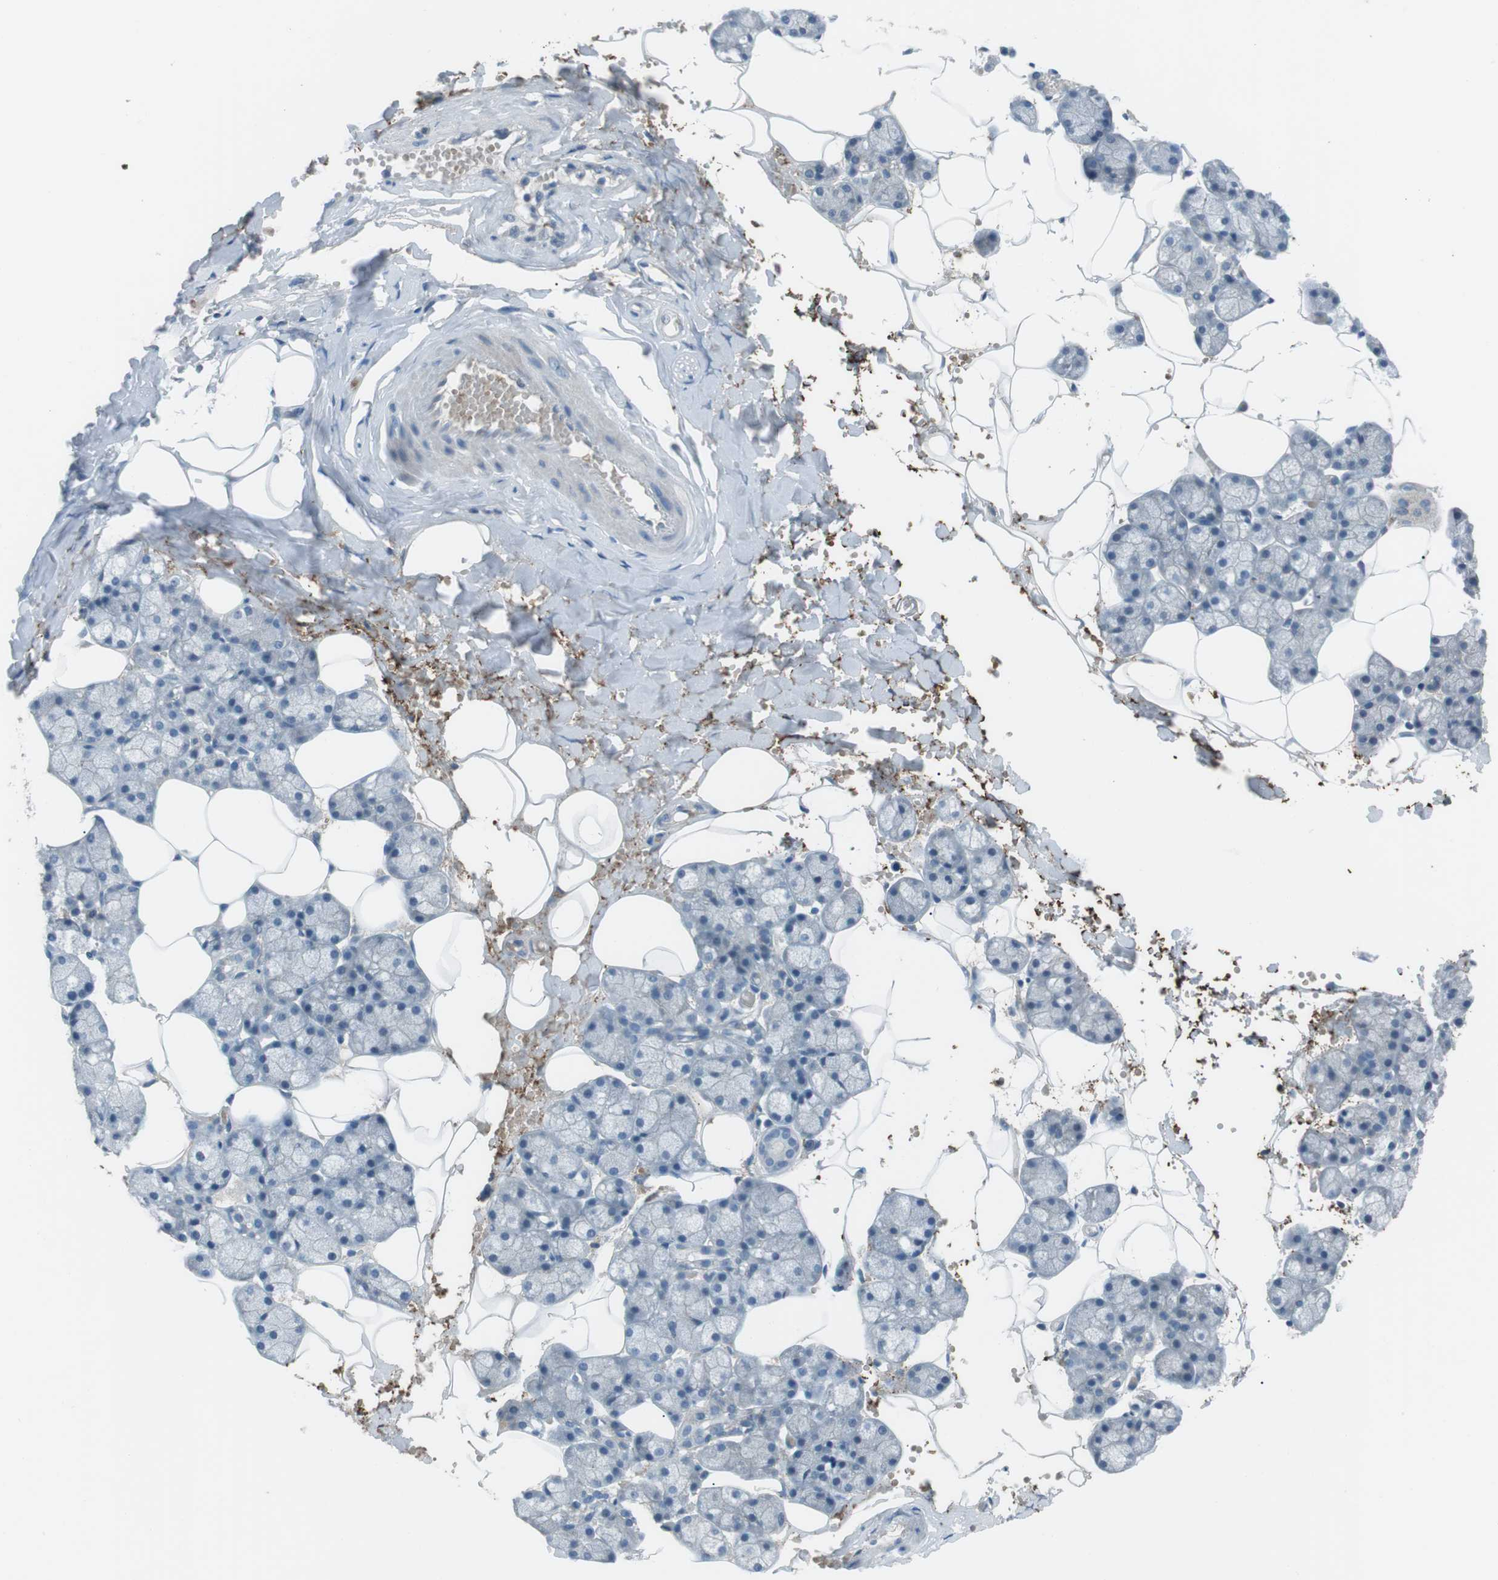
{"staining": {"intensity": "weak", "quantity": "25%-75%", "location": "cytoplasmic/membranous"}, "tissue": "salivary gland", "cell_type": "Glandular cells", "image_type": "normal", "snomed": [{"axis": "morphology", "description": "Normal tissue, NOS"}, {"axis": "topography", "description": "Salivary gland"}], "caption": "Immunohistochemistry (IHC) photomicrograph of unremarkable salivary gland: human salivary gland stained using immunohistochemistry shows low levels of weak protein expression localized specifically in the cytoplasmic/membranous of glandular cells, appearing as a cytoplasmic/membranous brown color.", "gene": "SPTA1", "patient": {"sex": "male", "age": 62}}